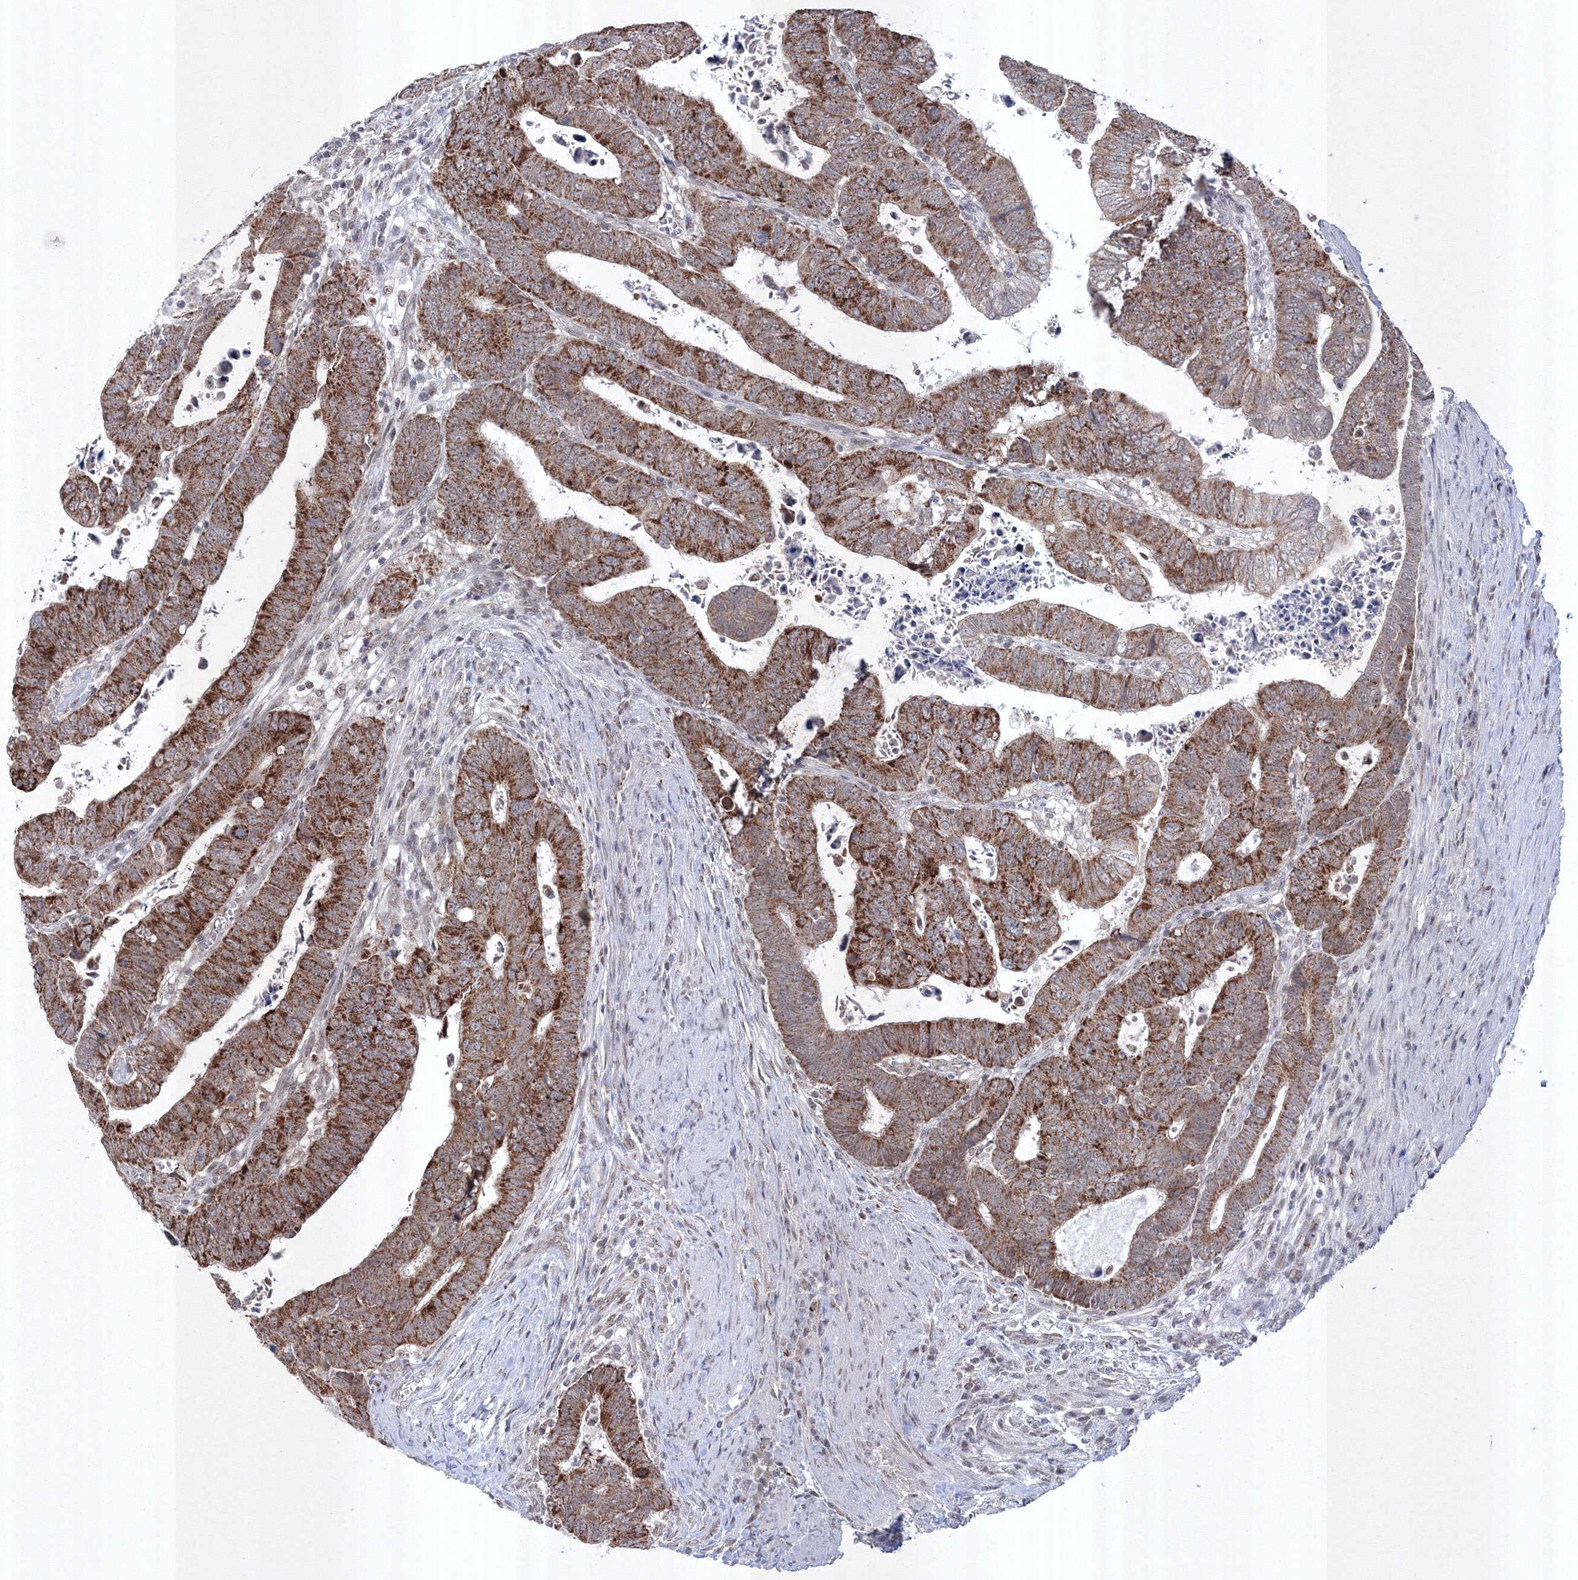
{"staining": {"intensity": "strong", "quantity": ">75%", "location": "cytoplasmic/membranous"}, "tissue": "colorectal cancer", "cell_type": "Tumor cells", "image_type": "cancer", "snomed": [{"axis": "morphology", "description": "Normal tissue, NOS"}, {"axis": "morphology", "description": "Adenocarcinoma, NOS"}, {"axis": "topography", "description": "Rectum"}], "caption": "IHC histopathology image of neoplastic tissue: human colorectal cancer (adenocarcinoma) stained using immunohistochemistry exhibits high levels of strong protein expression localized specifically in the cytoplasmic/membranous of tumor cells, appearing as a cytoplasmic/membranous brown color.", "gene": "GRSF1", "patient": {"sex": "female", "age": 65}}